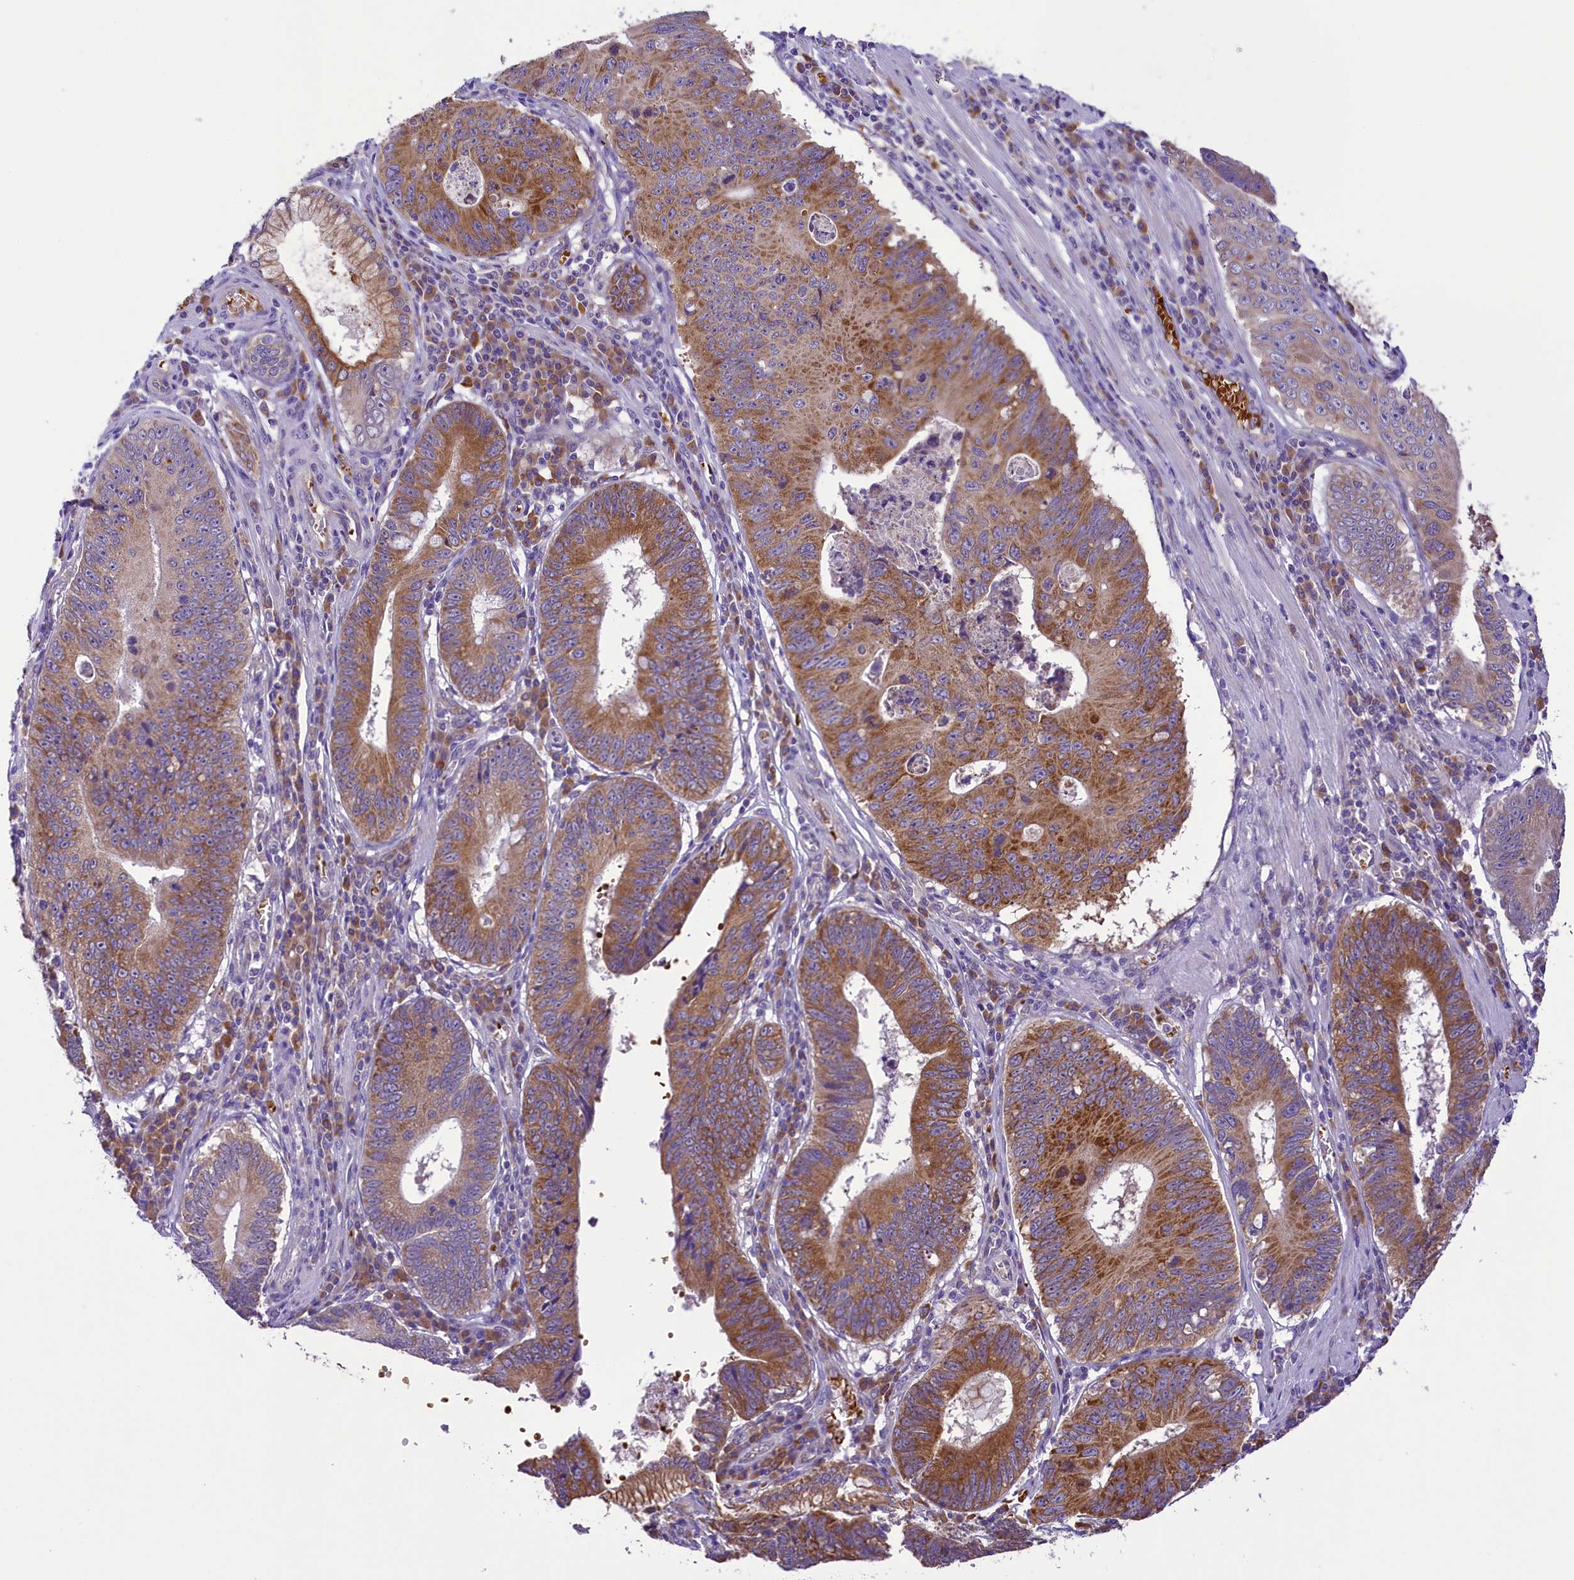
{"staining": {"intensity": "strong", "quantity": "25%-75%", "location": "cytoplasmic/membranous"}, "tissue": "stomach cancer", "cell_type": "Tumor cells", "image_type": "cancer", "snomed": [{"axis": "morphology", "description": "Adenocarcinoma, NOS"}, {"axis": "topography", "description": "Stomach"}], "caption": "Stomach cancer (adenocarcinoma) stained for a protein shows strong cytoplasmic/membranous positivity in tumor cells.", "gene": "LARP4", "patient": {"sex": "male", "age": 59}}